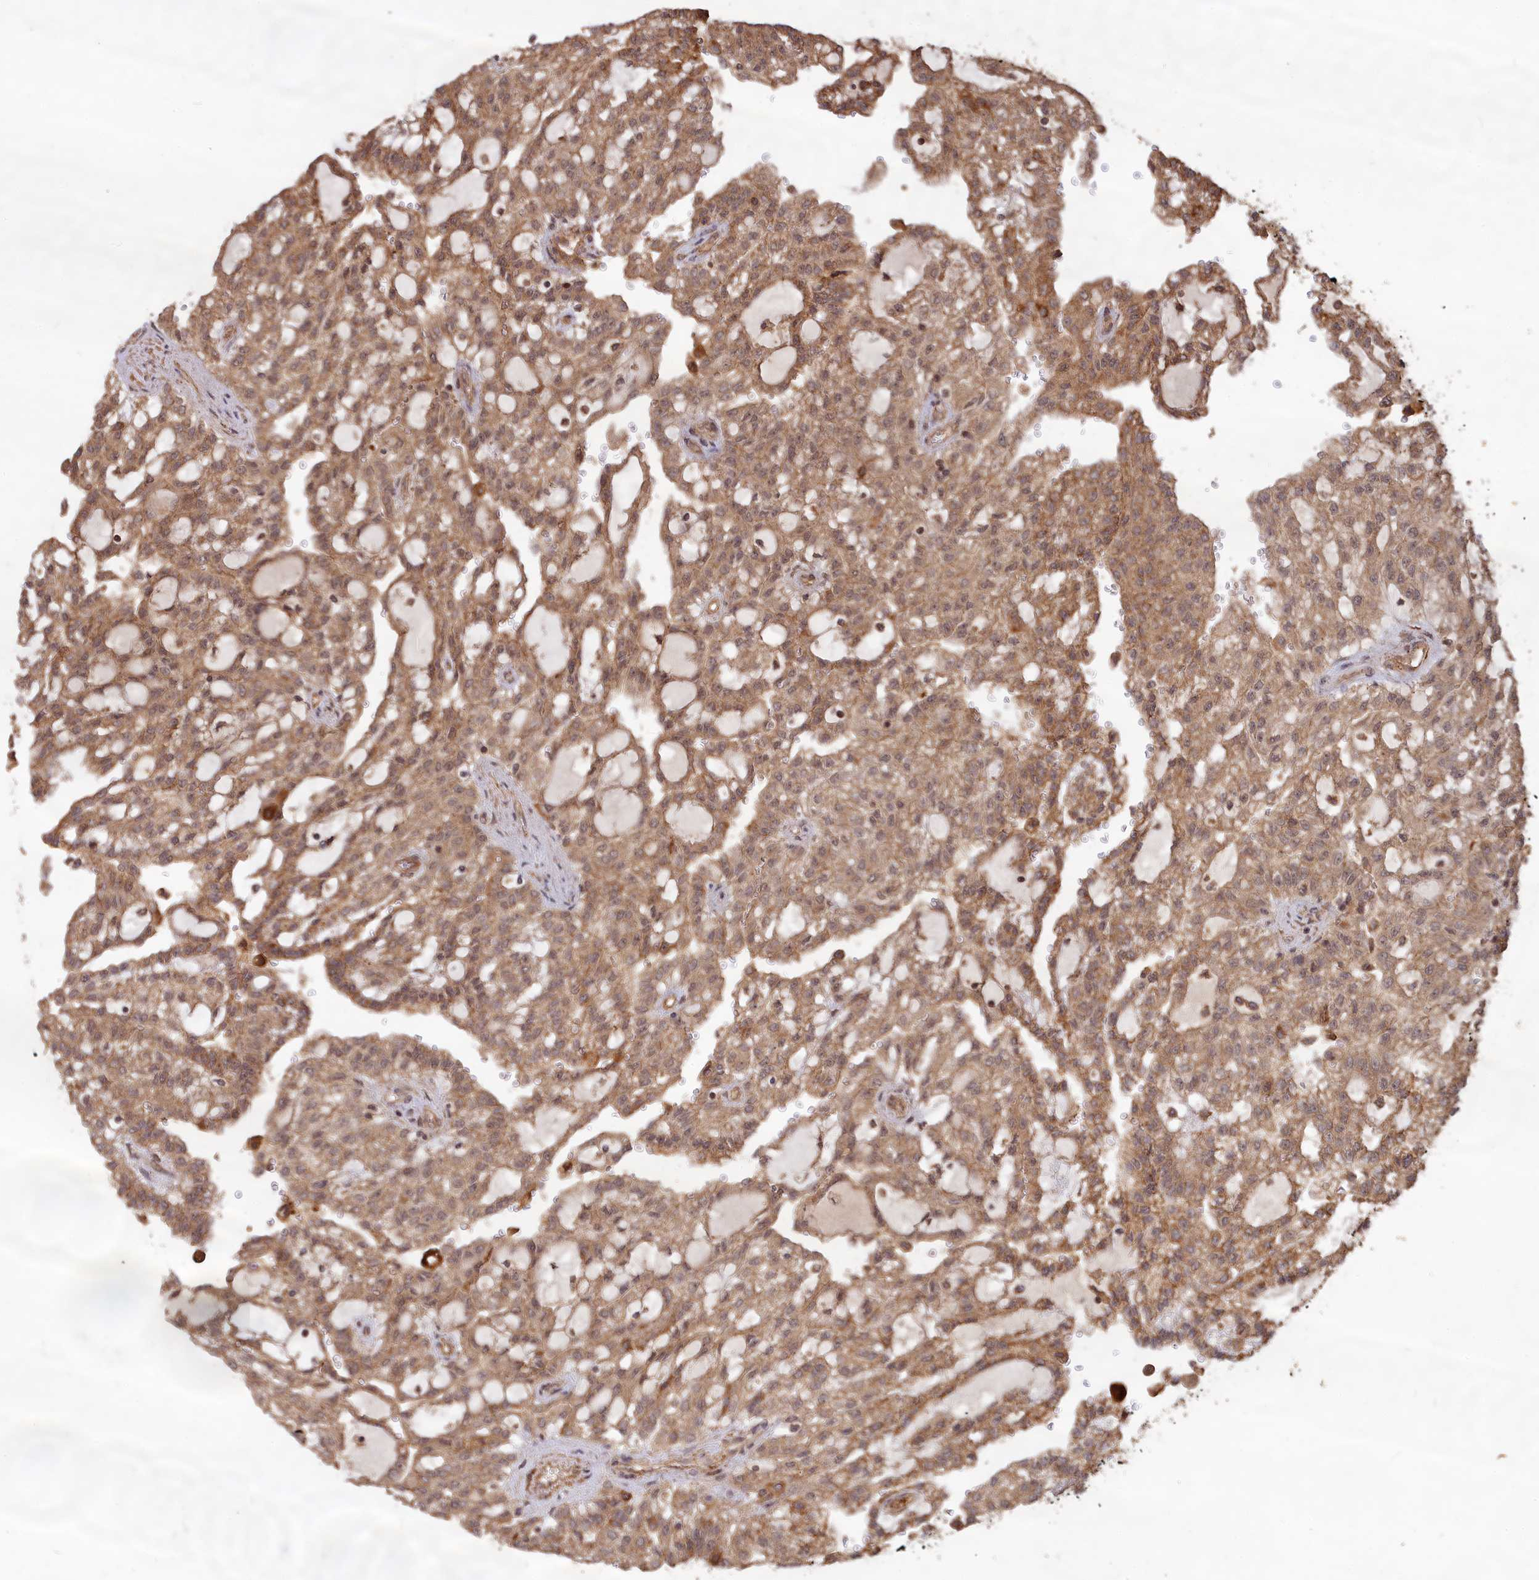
{"staining": {"intensity": "moderate", "quantity": ">75%", "location": "cytoplasmic/membranous"}, "tissue": "renal cancer", "cell_type": "Tumor cells", "image_type": "cancer", "snomed": [{"axis": "morphology", "description": "Adenocarcinoma, NOS"}, {"axis": "topography", "description": "Kidney"}], "caption": "Brown immunohistochemical staining in renal adenocarcinoma shows moderate cytoplasmic/membranous staining in approximately >75% of tumor cells.", "gene": "CCDC174", "patient": {"sex": "male", "age": 63}}